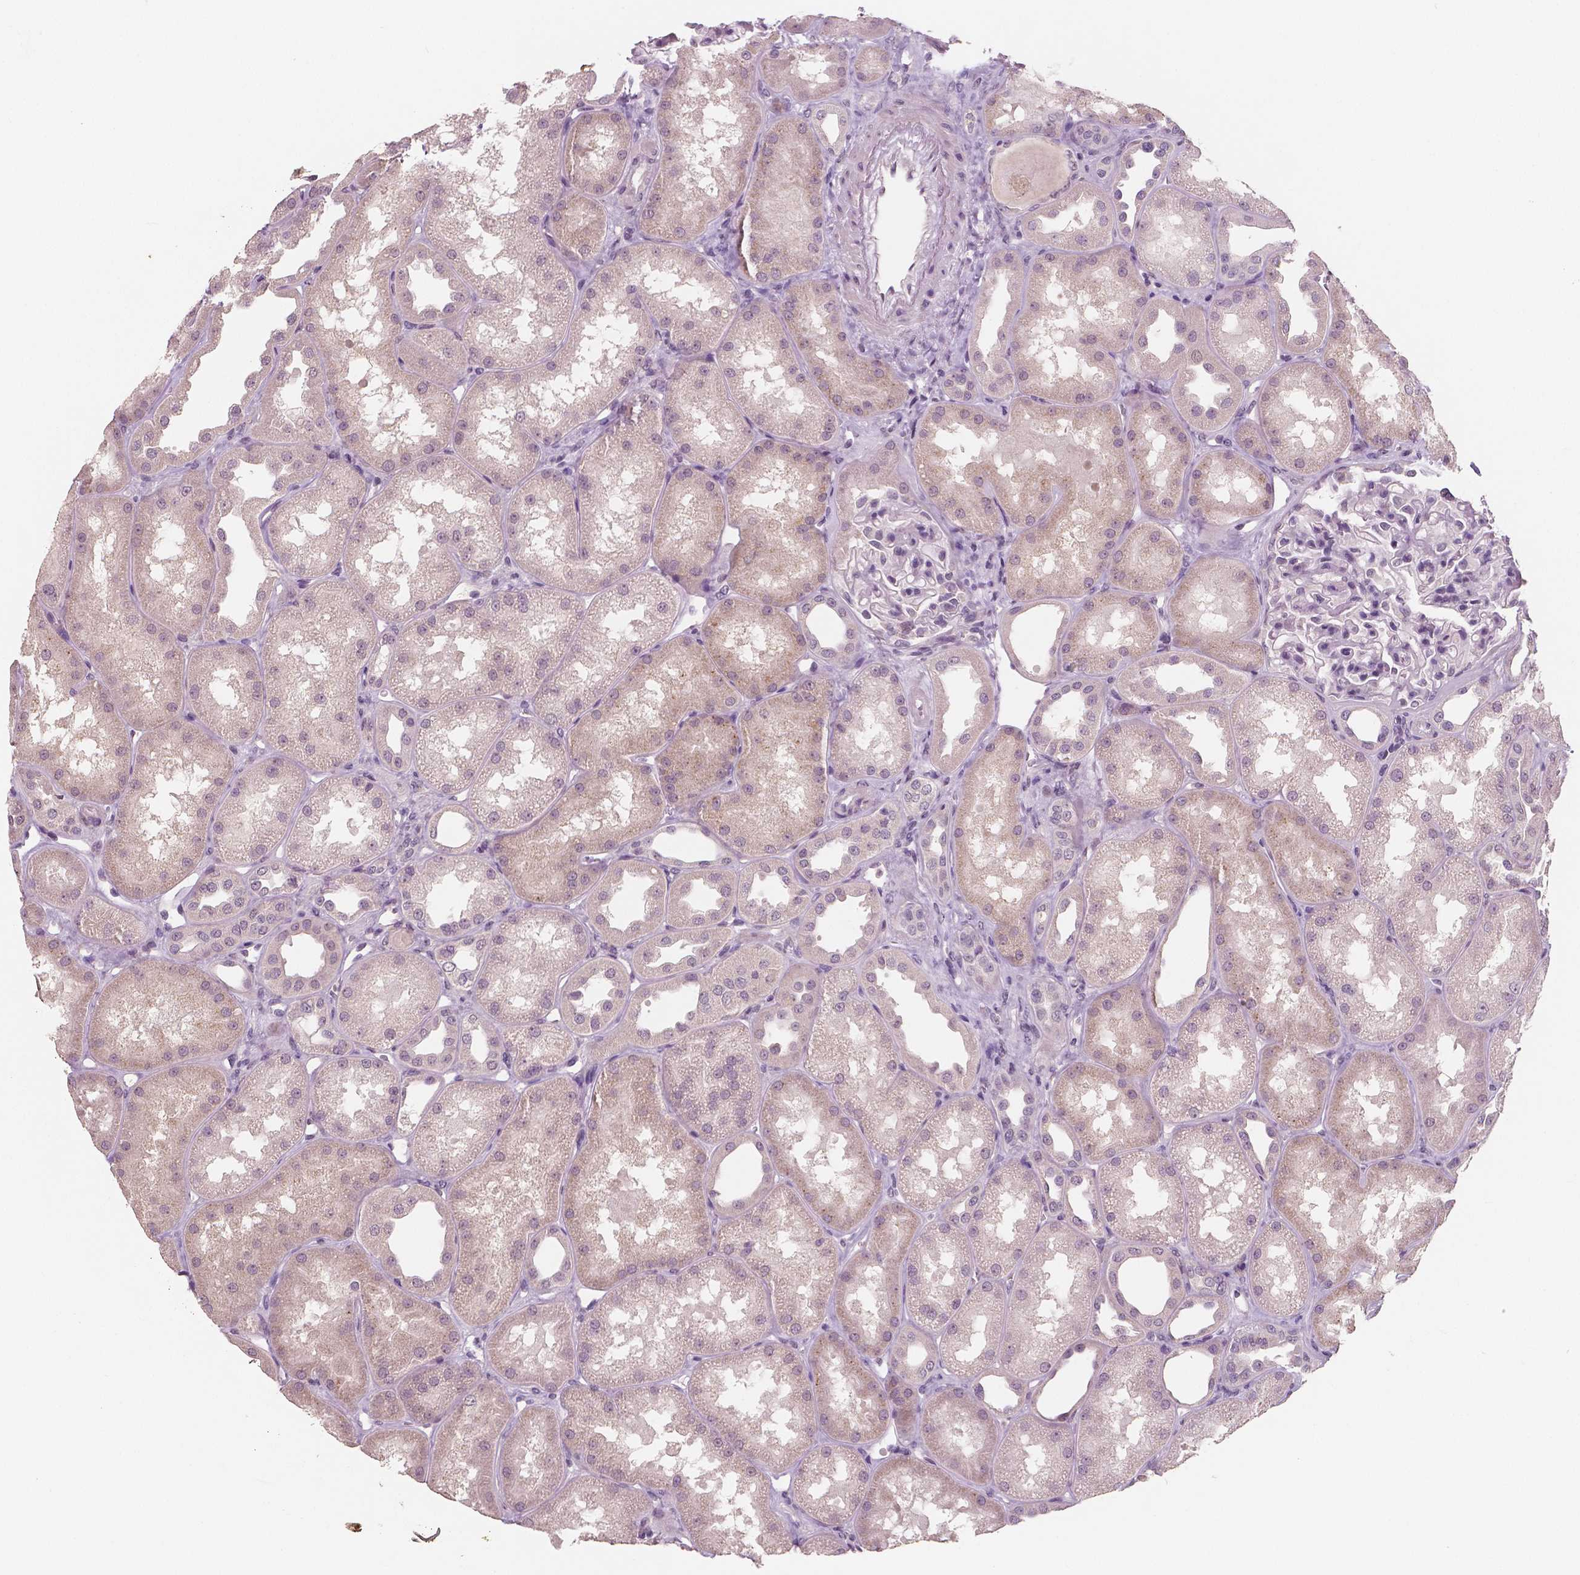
{"staining": {"intensity": "negative", "quantity": "none", "location": "none"}, "tissue": "kidney", "cell_type": "Cells in glomeruli", "image_type": "normal", "snomed": [{"axis": "morphology", "description": "Normal tissue, NOS"}, {"axis": "topography", "description": "Kidney"}], "caption": "DAB (3,3'-diaminobenzidine) immunohistochemical staining of normal human kidney shows no significant expression in cells in glomeruli.", "gene": "RNASE7", "patient": {"sex": "male", "age": 61}}